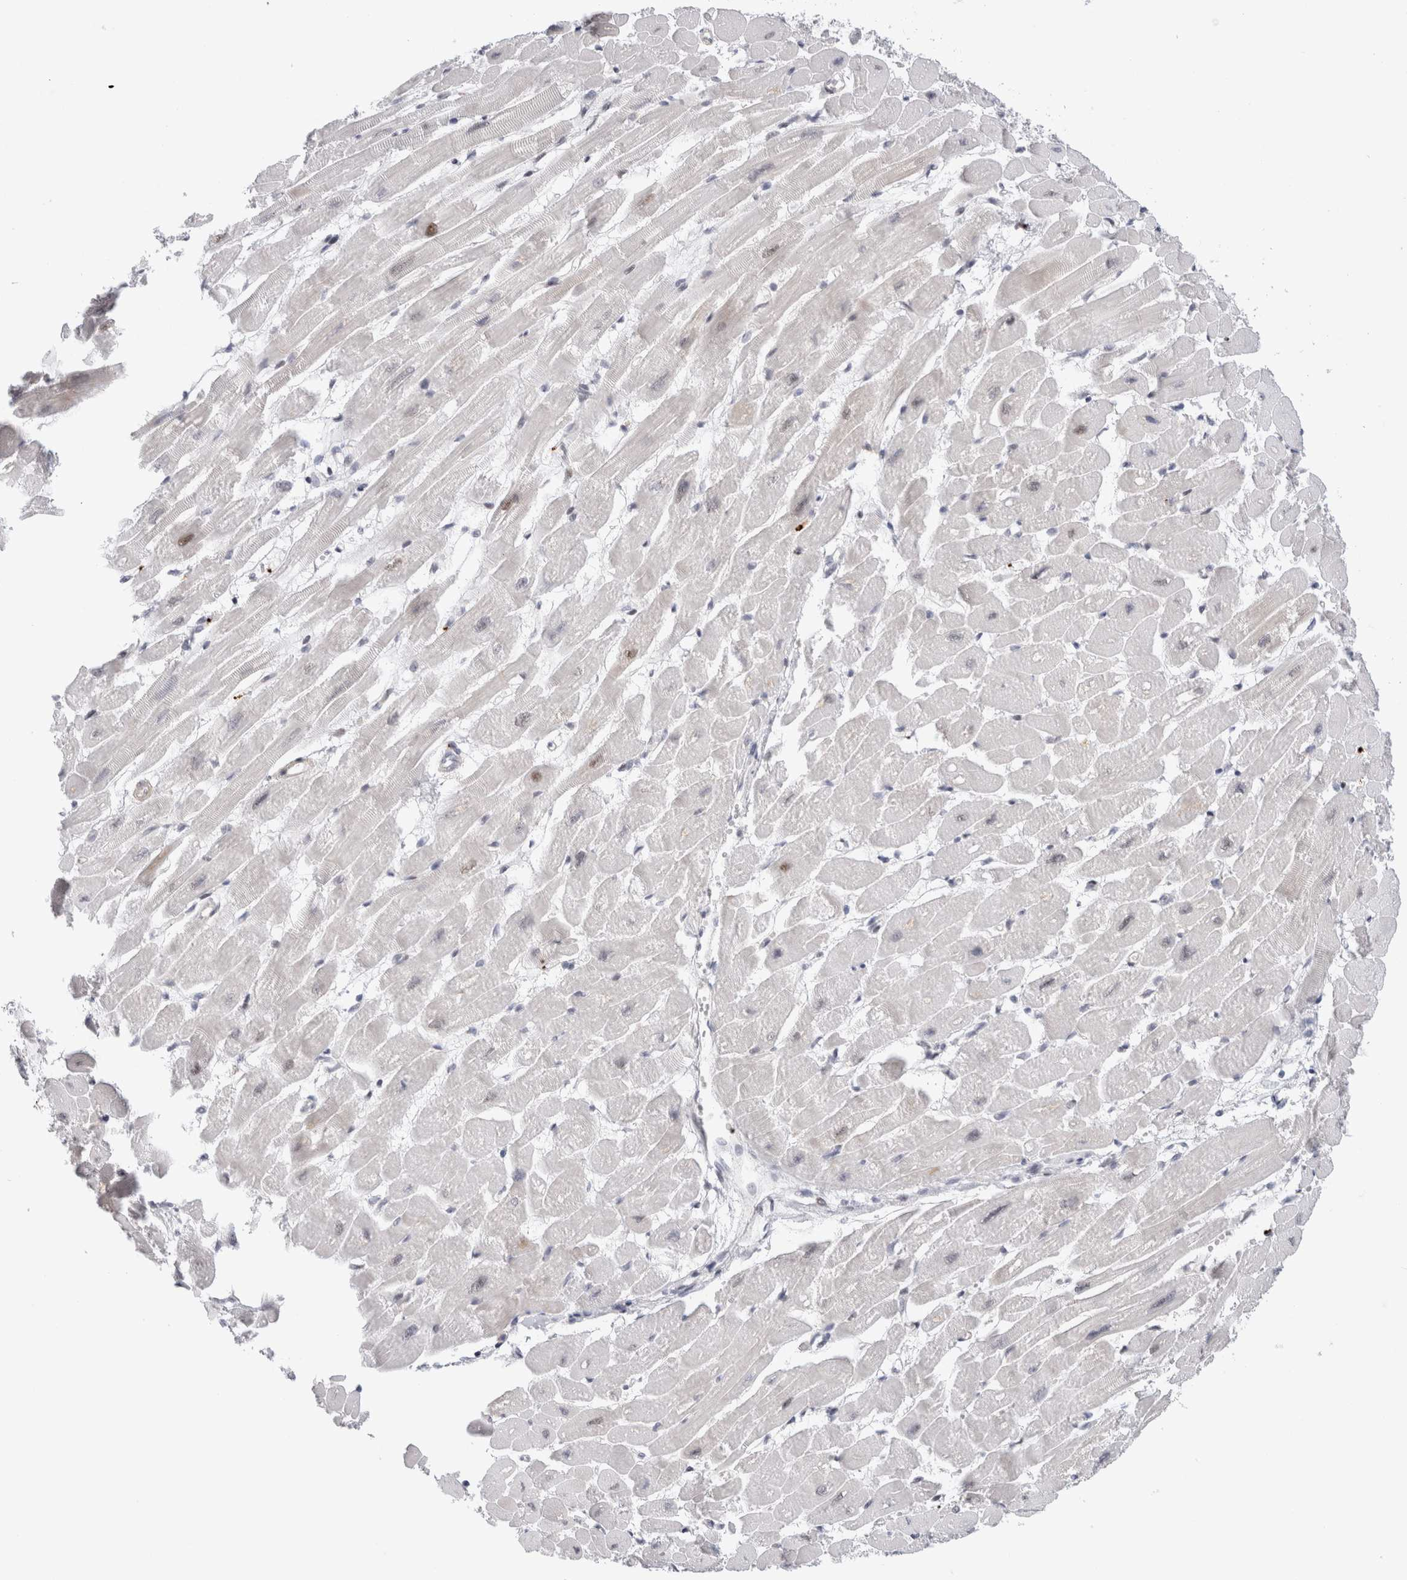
{"staining": {"intensity": "weak", "quantity": "<25%", "location": "cytoplasmic/membranous"}, "tissue": "heart muscle", "cell_type": "Cardiomyocytes", "image_type": "normal", "snomed": [{"axis": "morphology", "description": "Normal tissue, NOS"}, {"axis": "topography", "description": "Heart"}], "caption": "The micrograph shows no staining of cardiomyocytes in benign heart muscle.", "gene": "VPS28", "patient": {"sex": "female", "age": 54}}